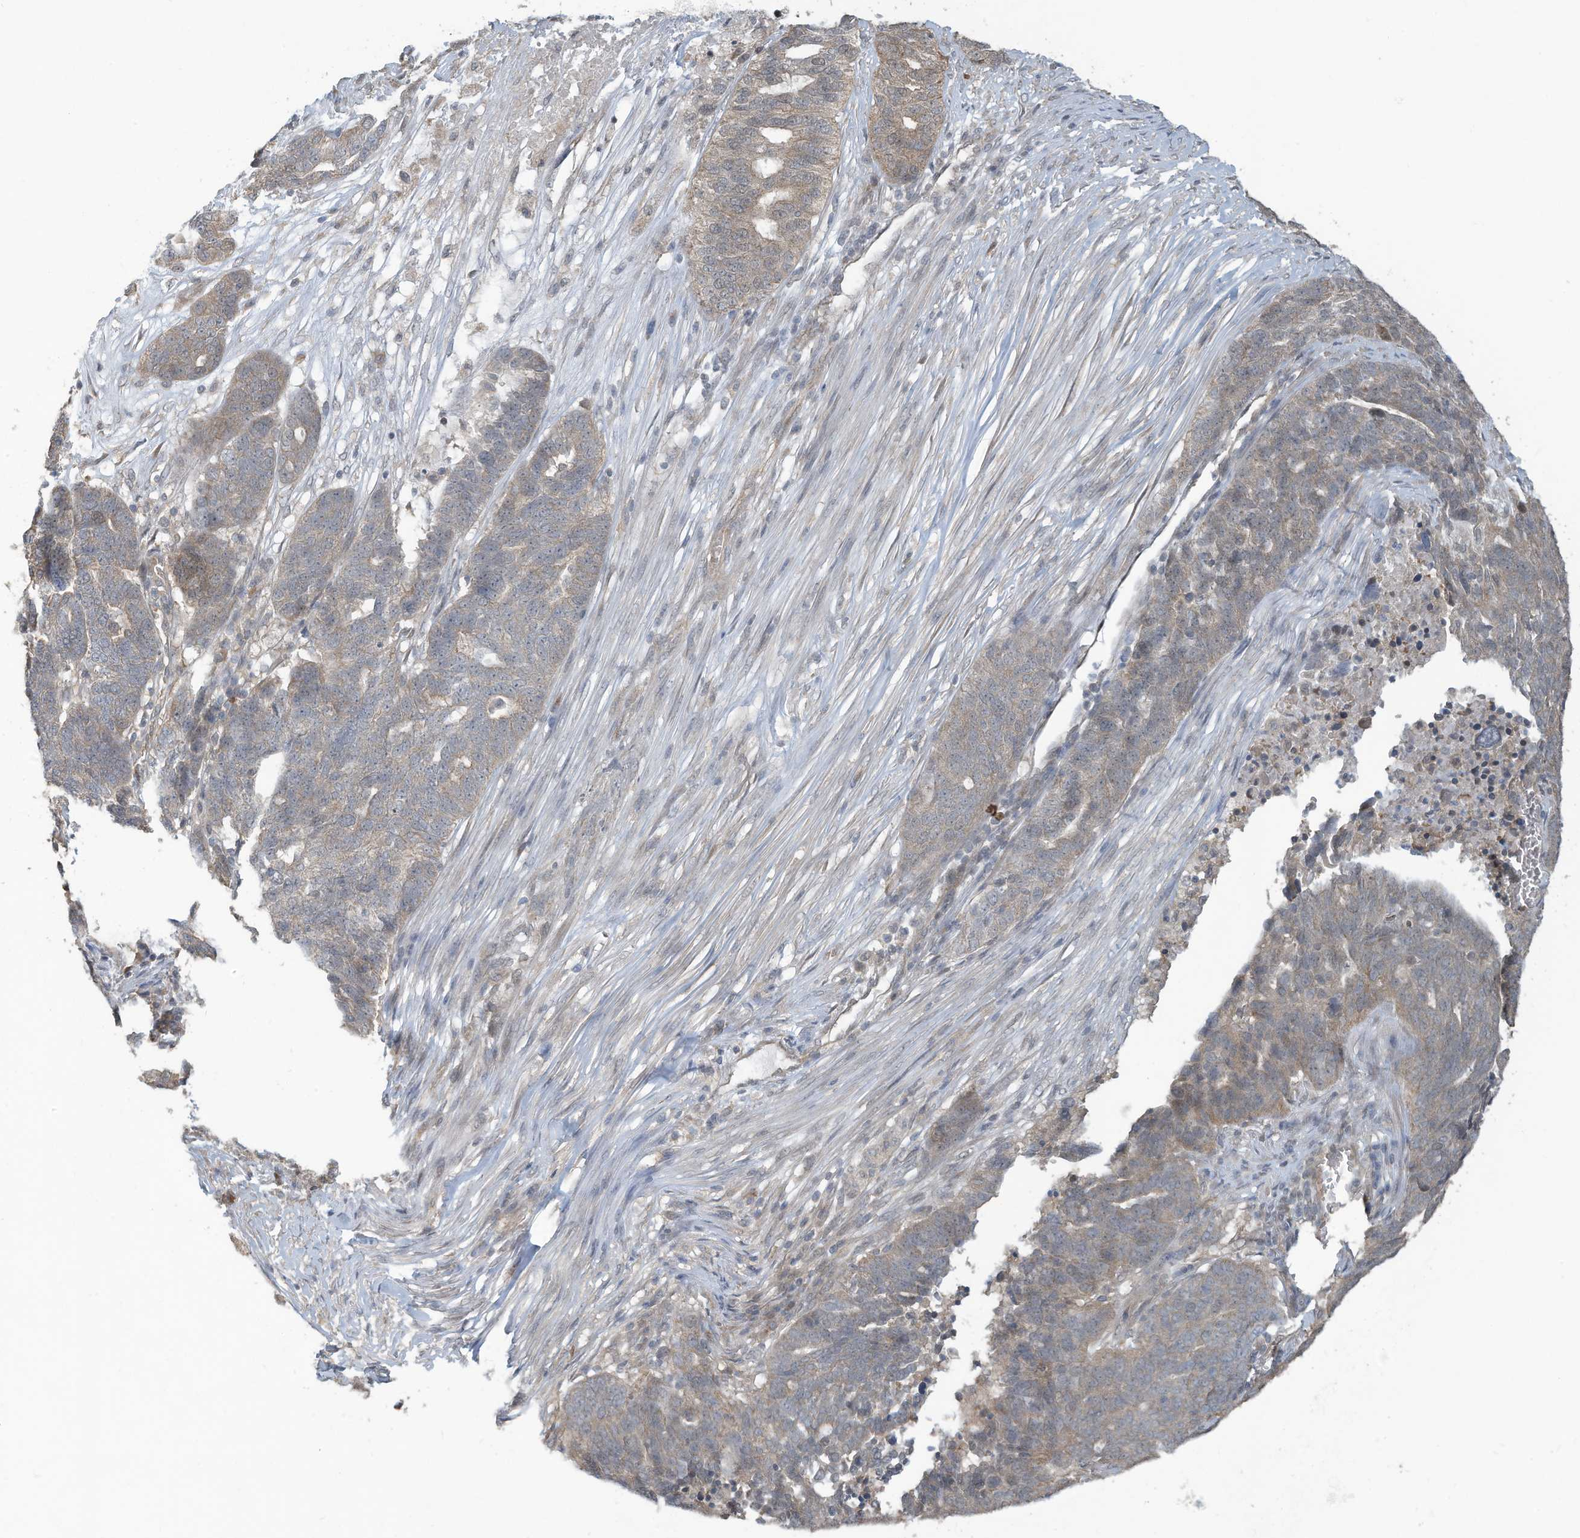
{"staining": {"intensity": "weak", "quantity": "<25%", "location": "cytoplasmic/membranous"}, "tissue": "ovarian cancer", "cell_type": "Tumor cells", "image_type": "cancer", "snomed": [{"axis": "morphology", "description": "Cystadenocarcinoma, serous, NOS"}, {"axis": "topography", "description": "Ovary"}], "caption": "Histopathology image shows no protein staining in tumor cells of serous cystadenocarcinoma (ovarian) tissue.", "gene": "ERI2", "patient": {"sex": "female", "age": 59}}